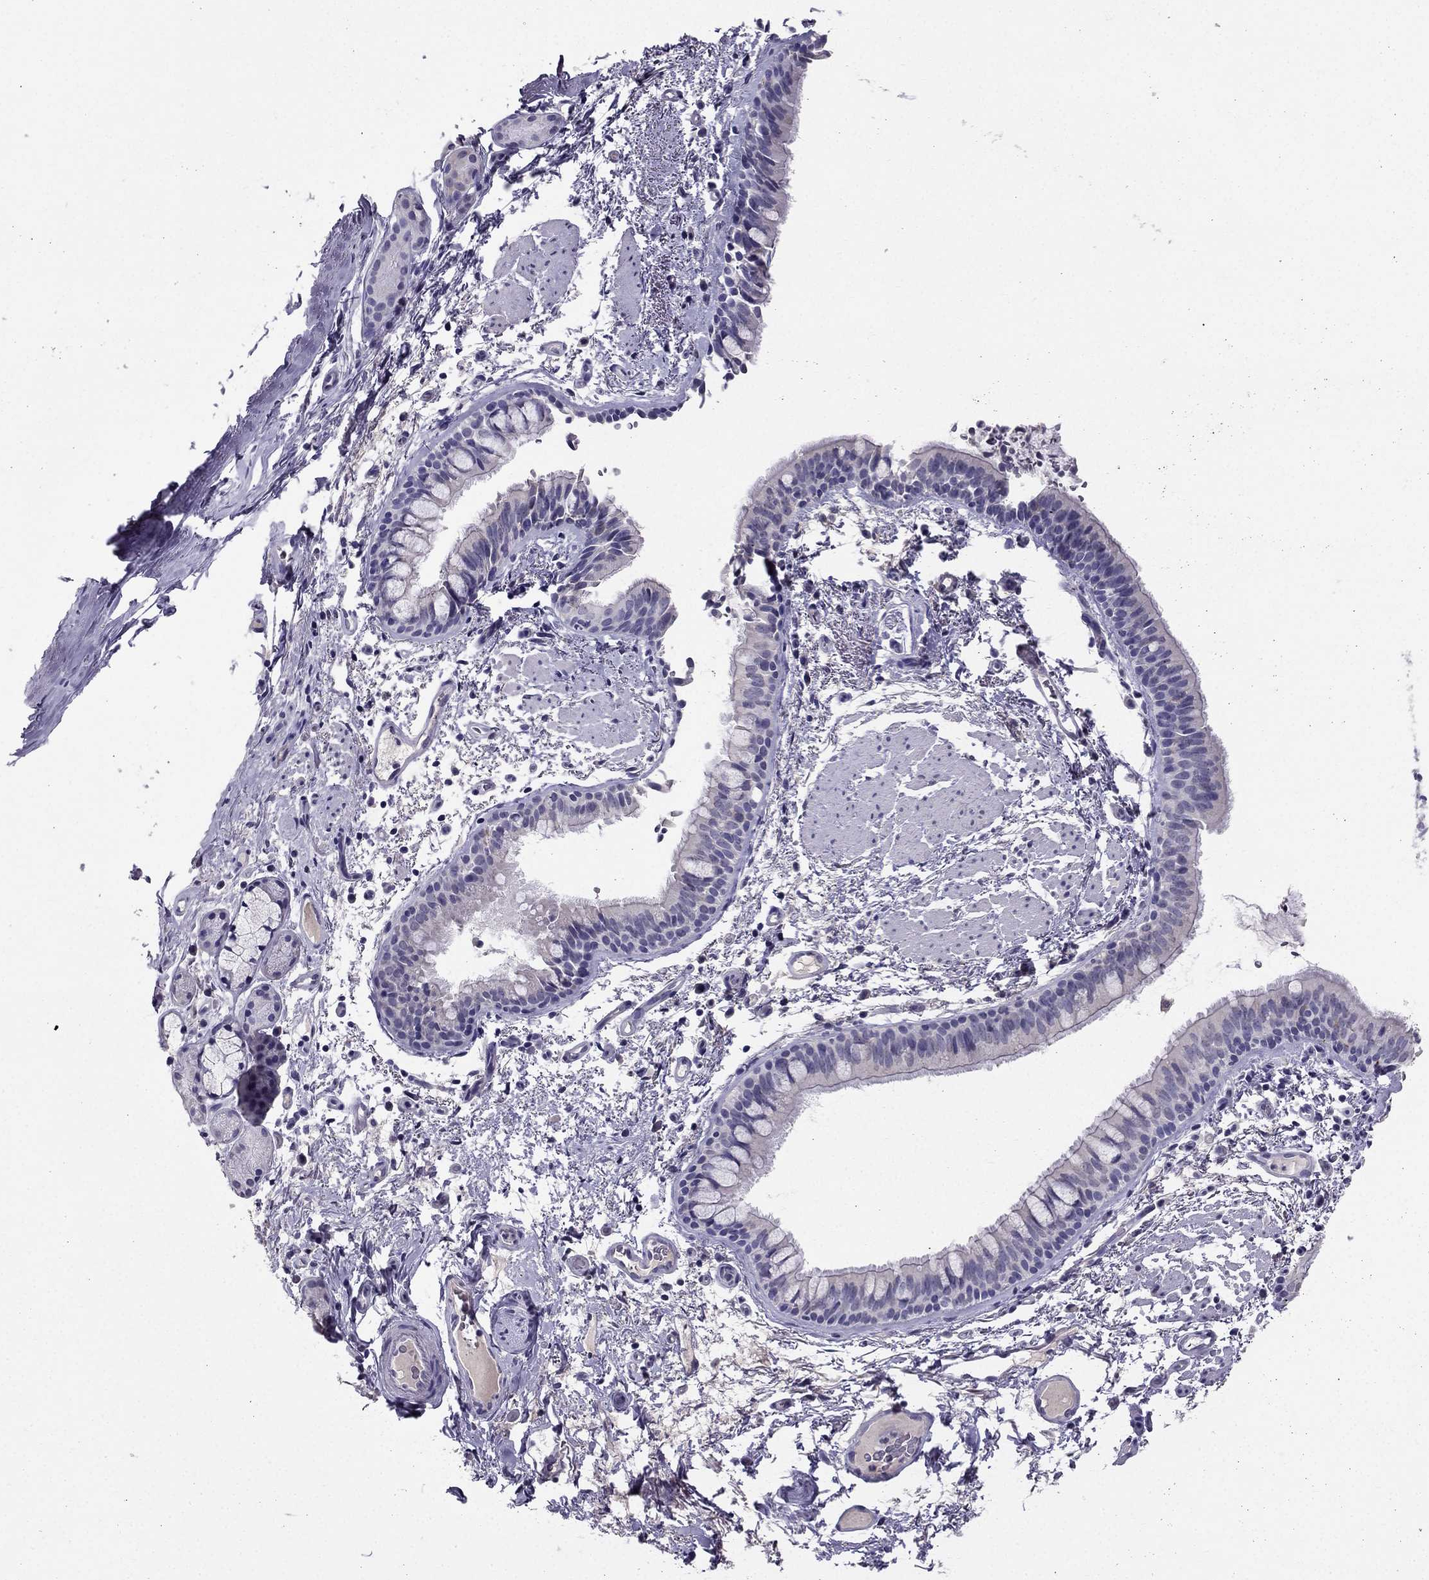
{"staining": {"intensity": "negative", "quantity": "none", "location": "none"}, "tissue": "bronchus", "cell_type": "Respiratory epithelial cells", "image_type": "normal", "snomed": [{"axis": "morphology", "description": "Normal tissue, NOS"}, {"axis": "topography", "description": "Bronchus"}], "caption": "DAB immunohistochemical staining of normal bronchus shows no significant positivity in respiratory epithelial cells.", "gene": "ARHGAP11A", "patient": {"sex": "female", "age": 64}}